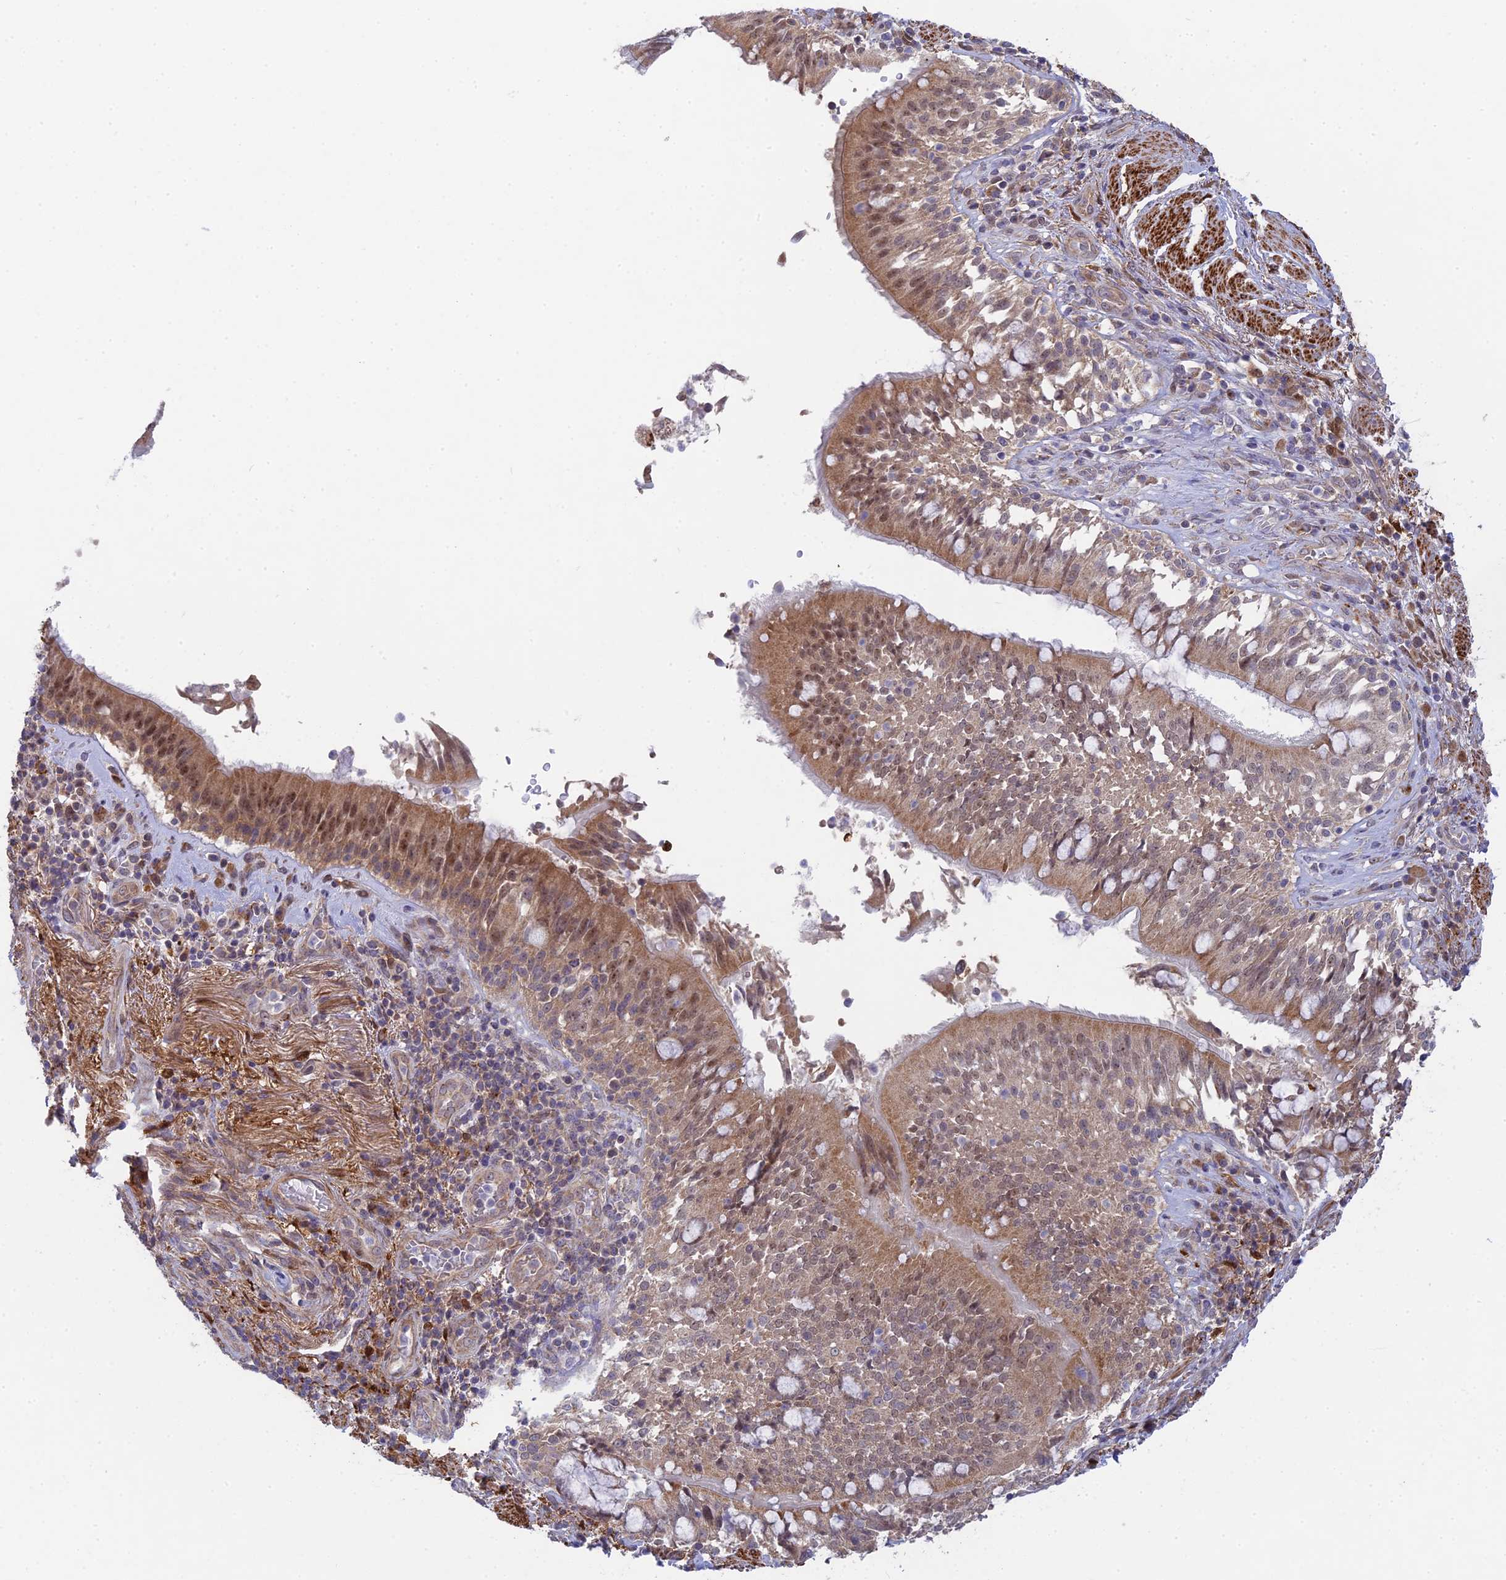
{"staining": {"intensity": "weak", "quantity": "25%-75%", "location": "cytoplasmic/membranous"}, "tissue": "adipose tissue", "cell_type": "Adipocytes", "image_type": "normal", "snomed": [{"axis": "morphology", "description": "Normal tissue, NOS"}, {"axis": "morphology", "description": "Squamous cell carcinoma, NOS"}, {"axis": "topography", "description": "Bronchus"}, {"axis": "topography", "description": "Lung"}], "caption": "A micrograph showing weak cytoplasmic/membranous positivity in about 25%-75% of adipocytes in unremarkable adipose tissue, as visualized by brown immunohistochemical staining.", "gene": "INCA1", "patient": {"sex": "male", "age": 64}}